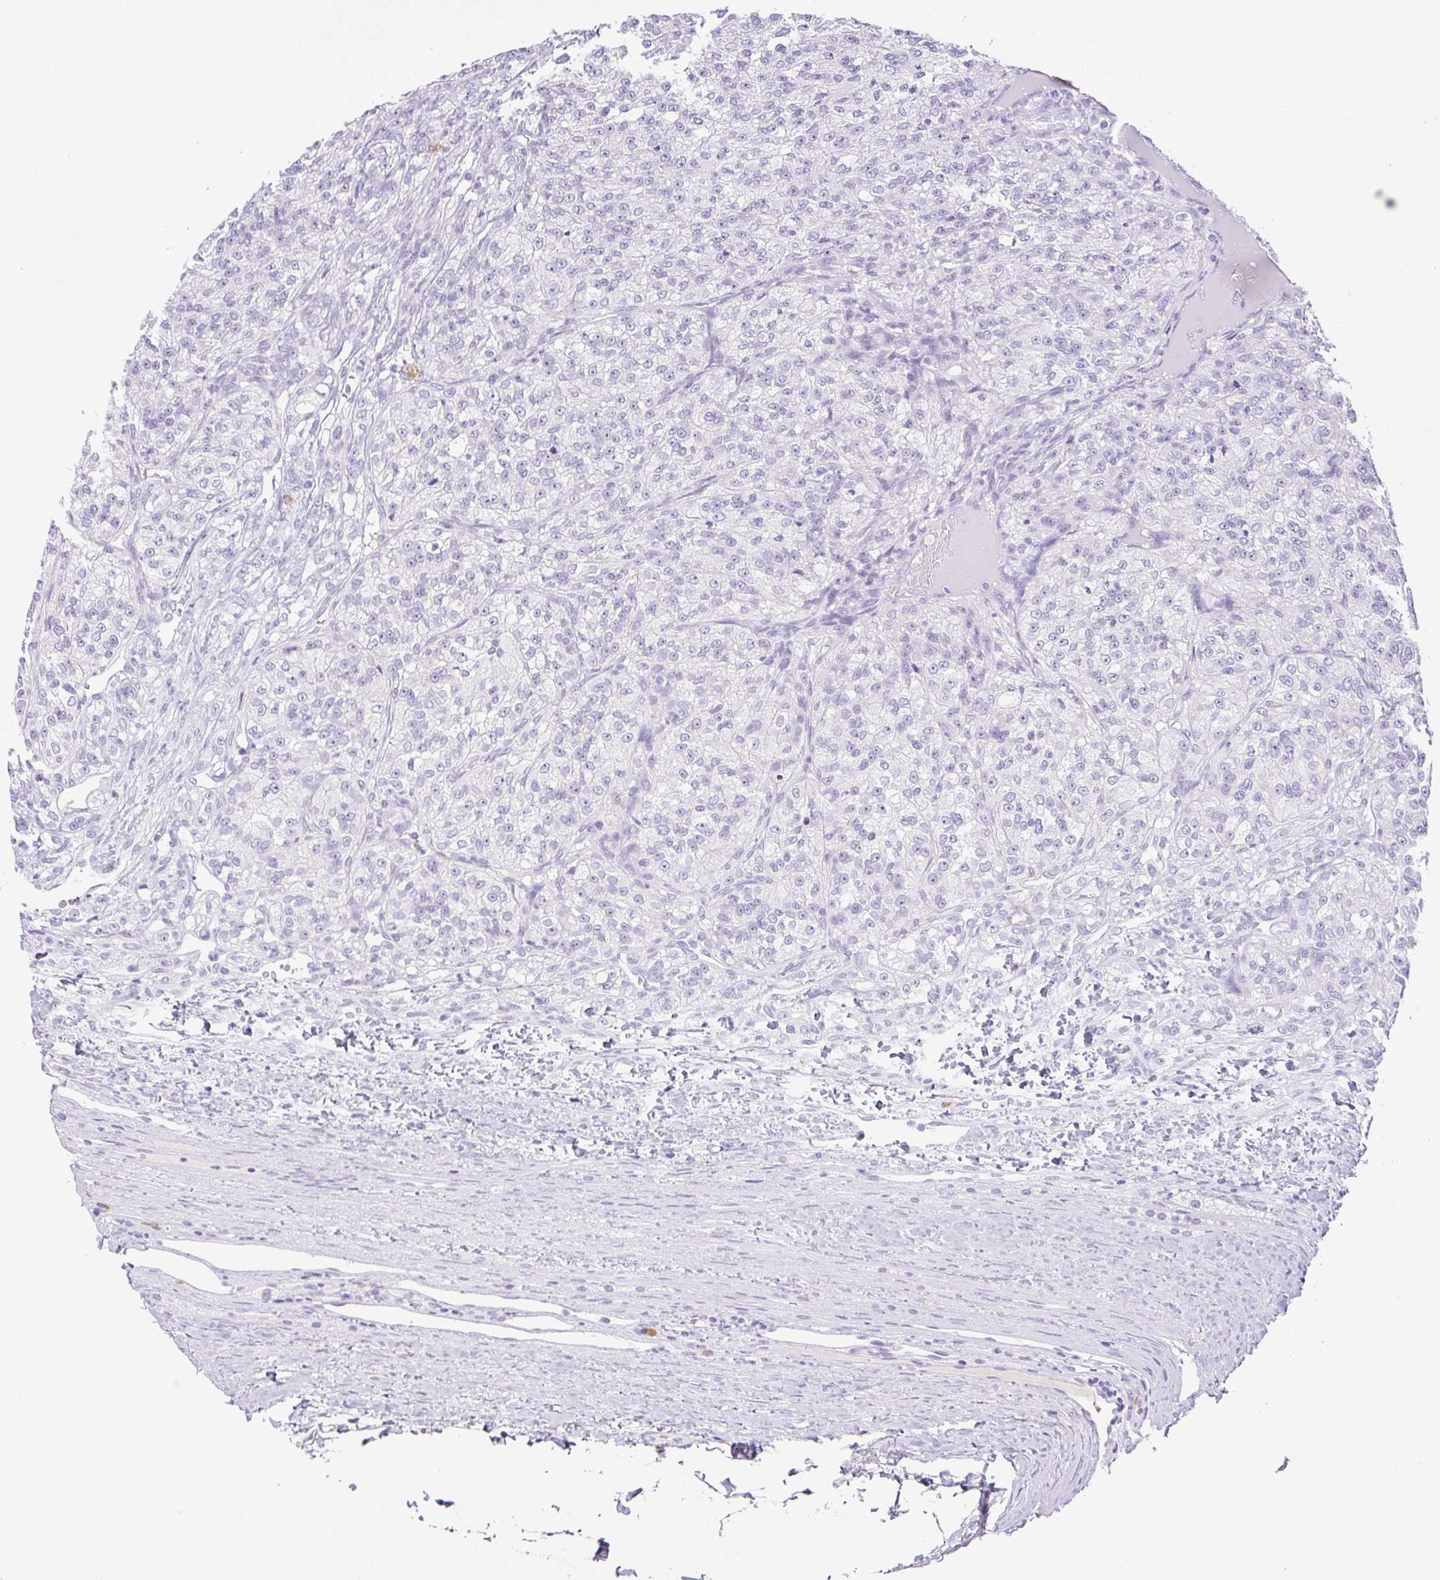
{"staining": {"intensity": "negative", "quantity": "none", "location": "none"}, "tissue": "renal cancer", "cell_type": "Tumor cells", "image_type": "cancer", "snomed": [{"axis": "morphology", "description": "Adenocarcinoma, NOS"}, {"axis": "topography", "description": "Kidney"}], "caption": "Human renal cancer (adenocarcinoma) stained for a protein using immunohistochemistry (IHC) shows no staining in tumor cells.", "gene": "PAPPA2", "patient": {"sex": "female", "age": 63}}